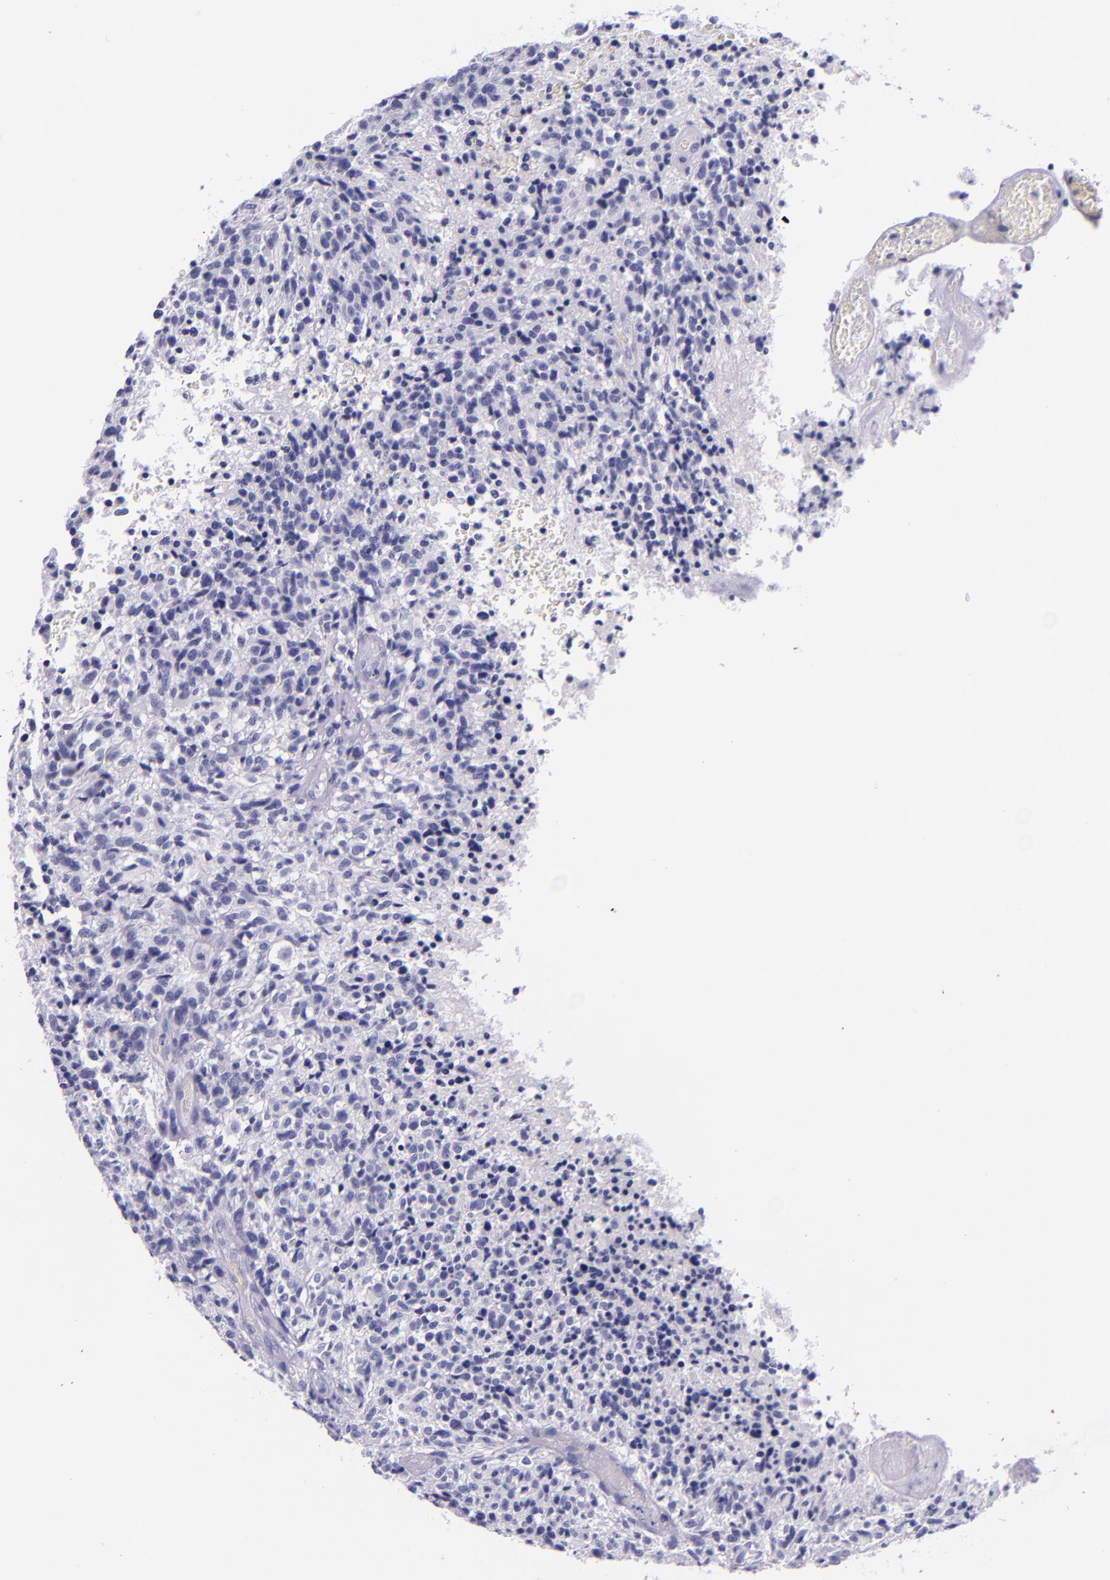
{"staining": {"intensity": "negative", "quantity": "none", "location": "none"}, "tissue": "glioma", "cell_type": "Tumor cells", "image_type": "cancer", "snomed": [{"axis": "morphology", "description": "Glioma, malignant, High grade"}, {"axis": "topography", "description": "Brain"}], "caption": "The micrograph shows no staining of tumor cells in glioma. (Immunohistochemistry (ihc), brightfield microscopy, high magnification).", "gene": "KRT4", "patient": {"sex": "male", "age": 36}}